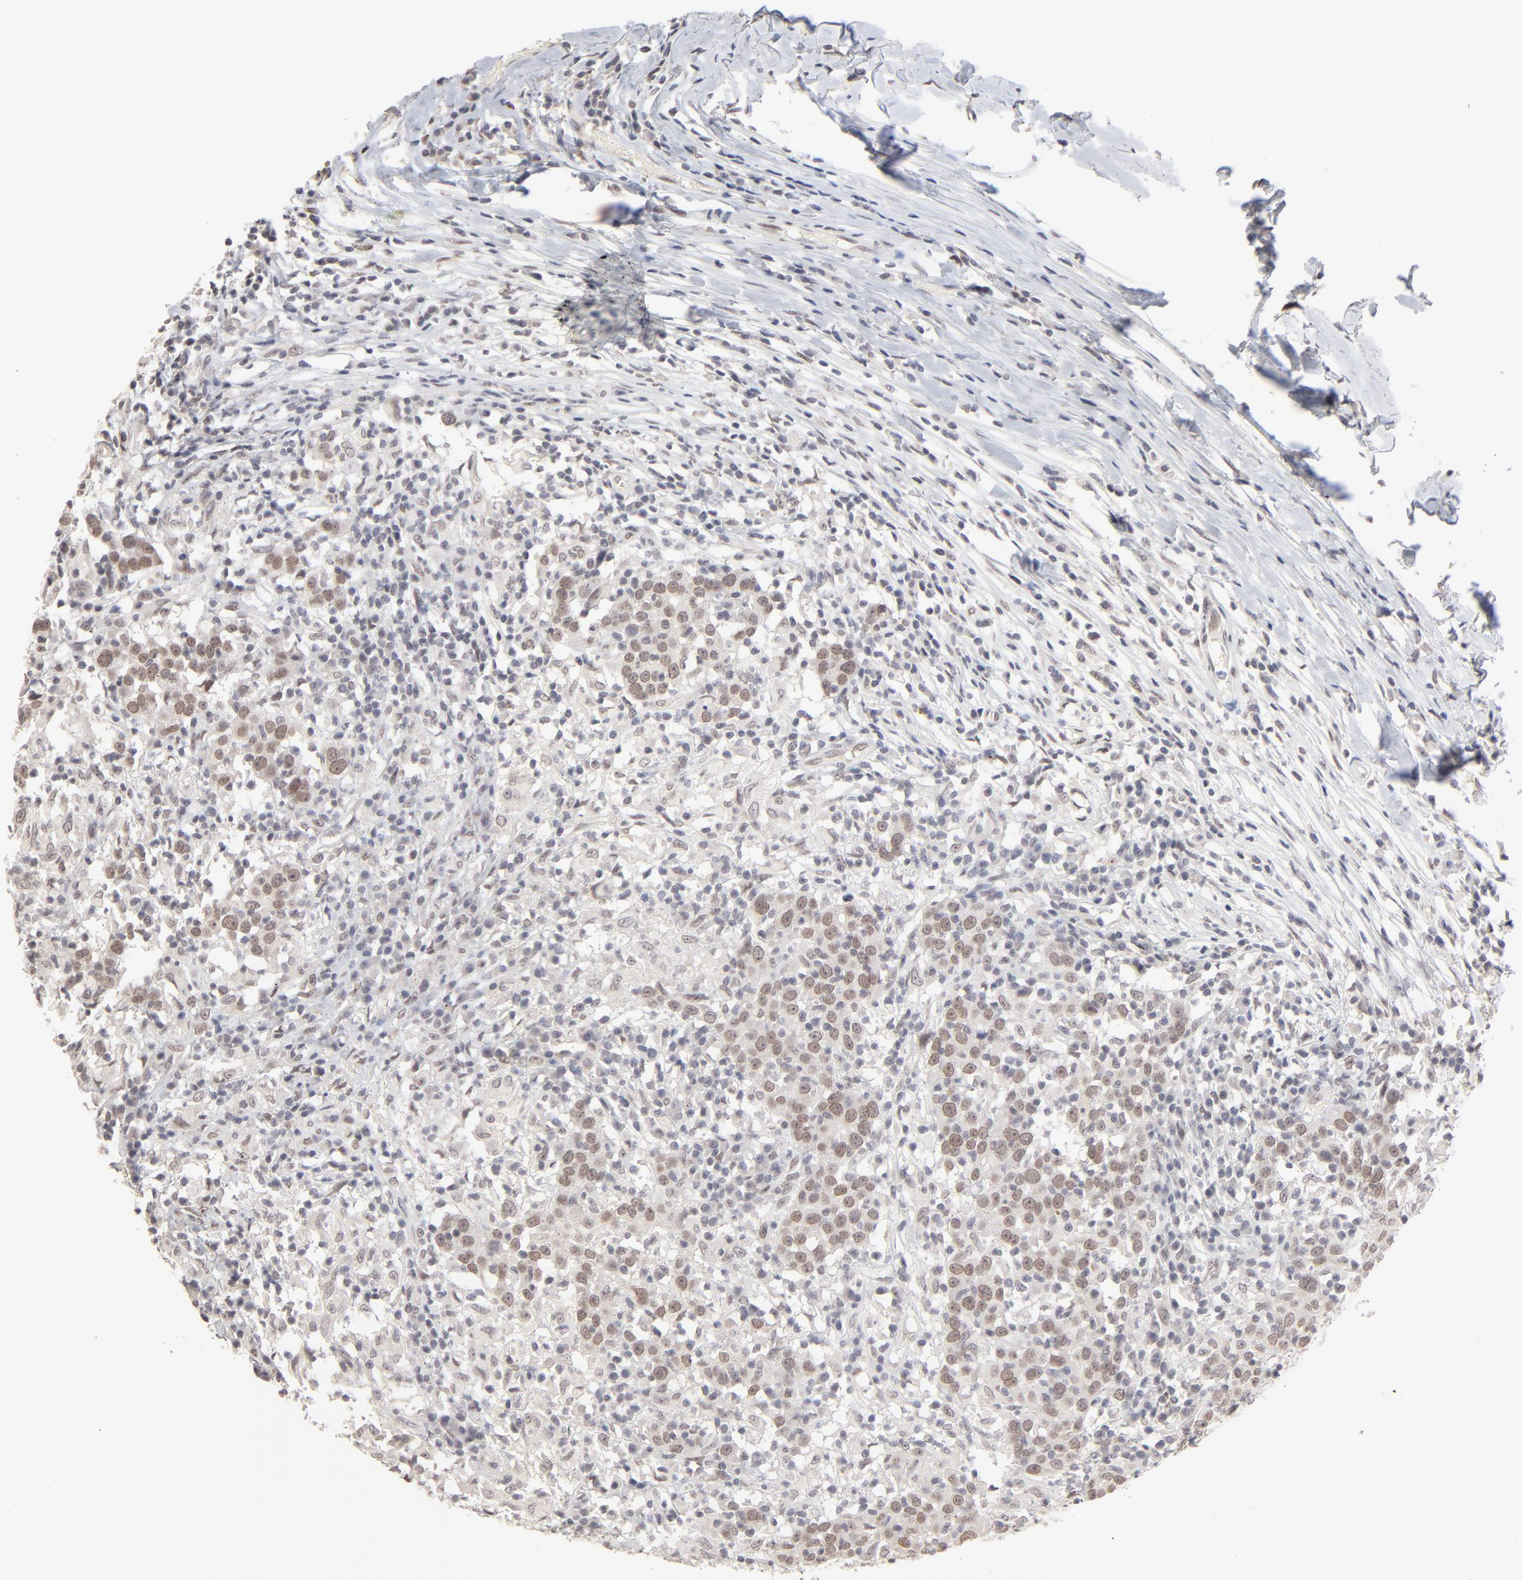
{"staining": {"intensity": "weak", "quantity": ">75%", "location": "nuclear"}, "tissue": "head and neck cancer", "cell_type": "Tumor cells", "image_type": "cancer", "snomed": [{"axis": "morphology", "description": "Adenocarcinoma, NOS"}, {"axis": "topography", "description": "Salivary gland"}, {"axis": "topography", "description": "Head-Neck"}], "caption": "Weak nuclear positivity is present in approximately >75% of tumor cells in adenocarcinoma (head and neck).", "gene": "MBIP", "patient": {"sex": "female", "age": 65}}